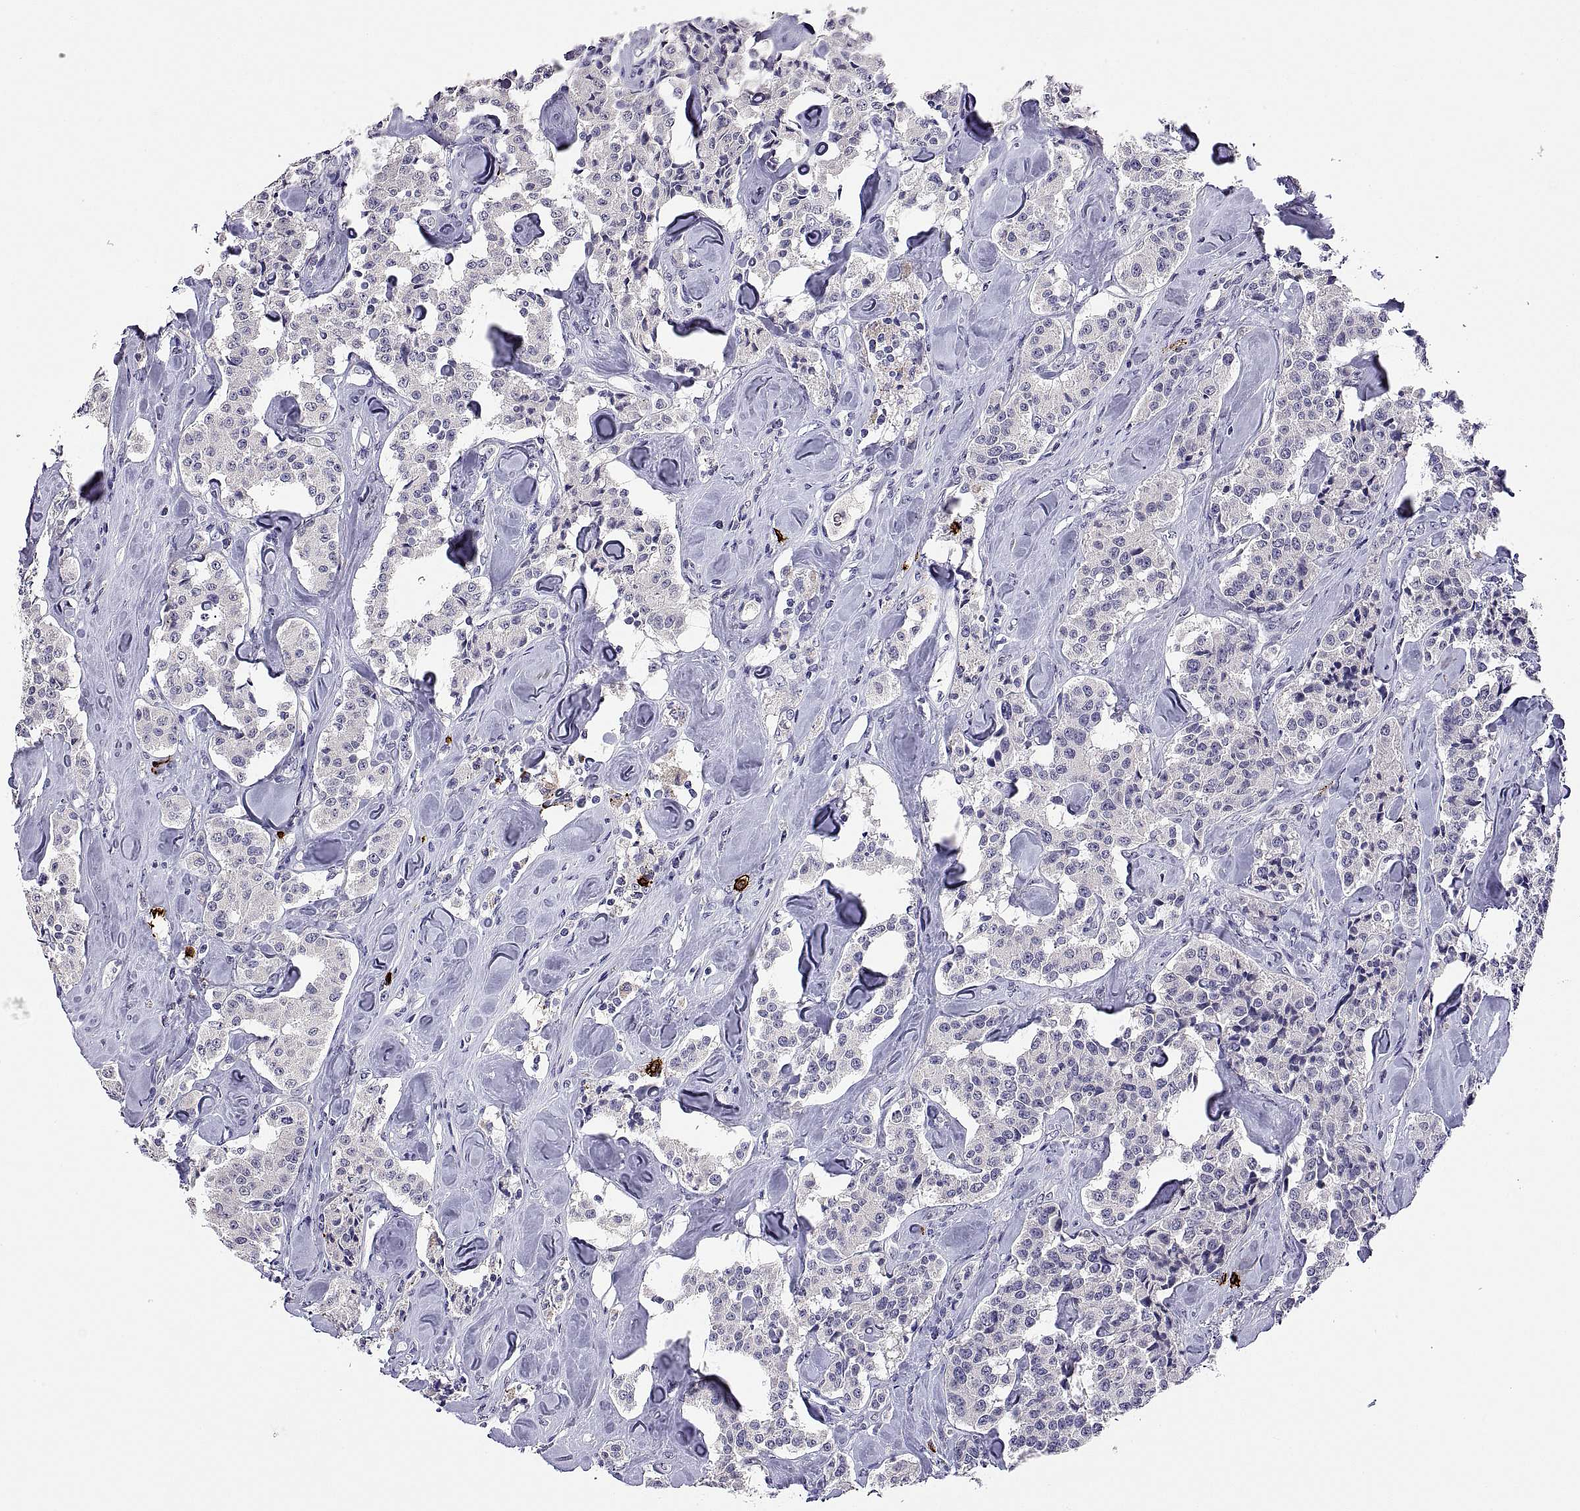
{"staining": {"intensity": "negative", "quantity": "none", "location": "none"}, "tissue": "carcinoid", "cell_type": "Tumor cells", "image_type": "cancer", "snomed": [{"axis": "morphology", "description": "Carcinoid, malignant, NOS"}, {"axis": "topography", "description": "Pancreas"}], "caption": "The photomicrograph exhibits no staining of tumor cells in carcinoid (malignant).", "gene": "MS4A1", "patient": {"sex": "male", "age": 41}}